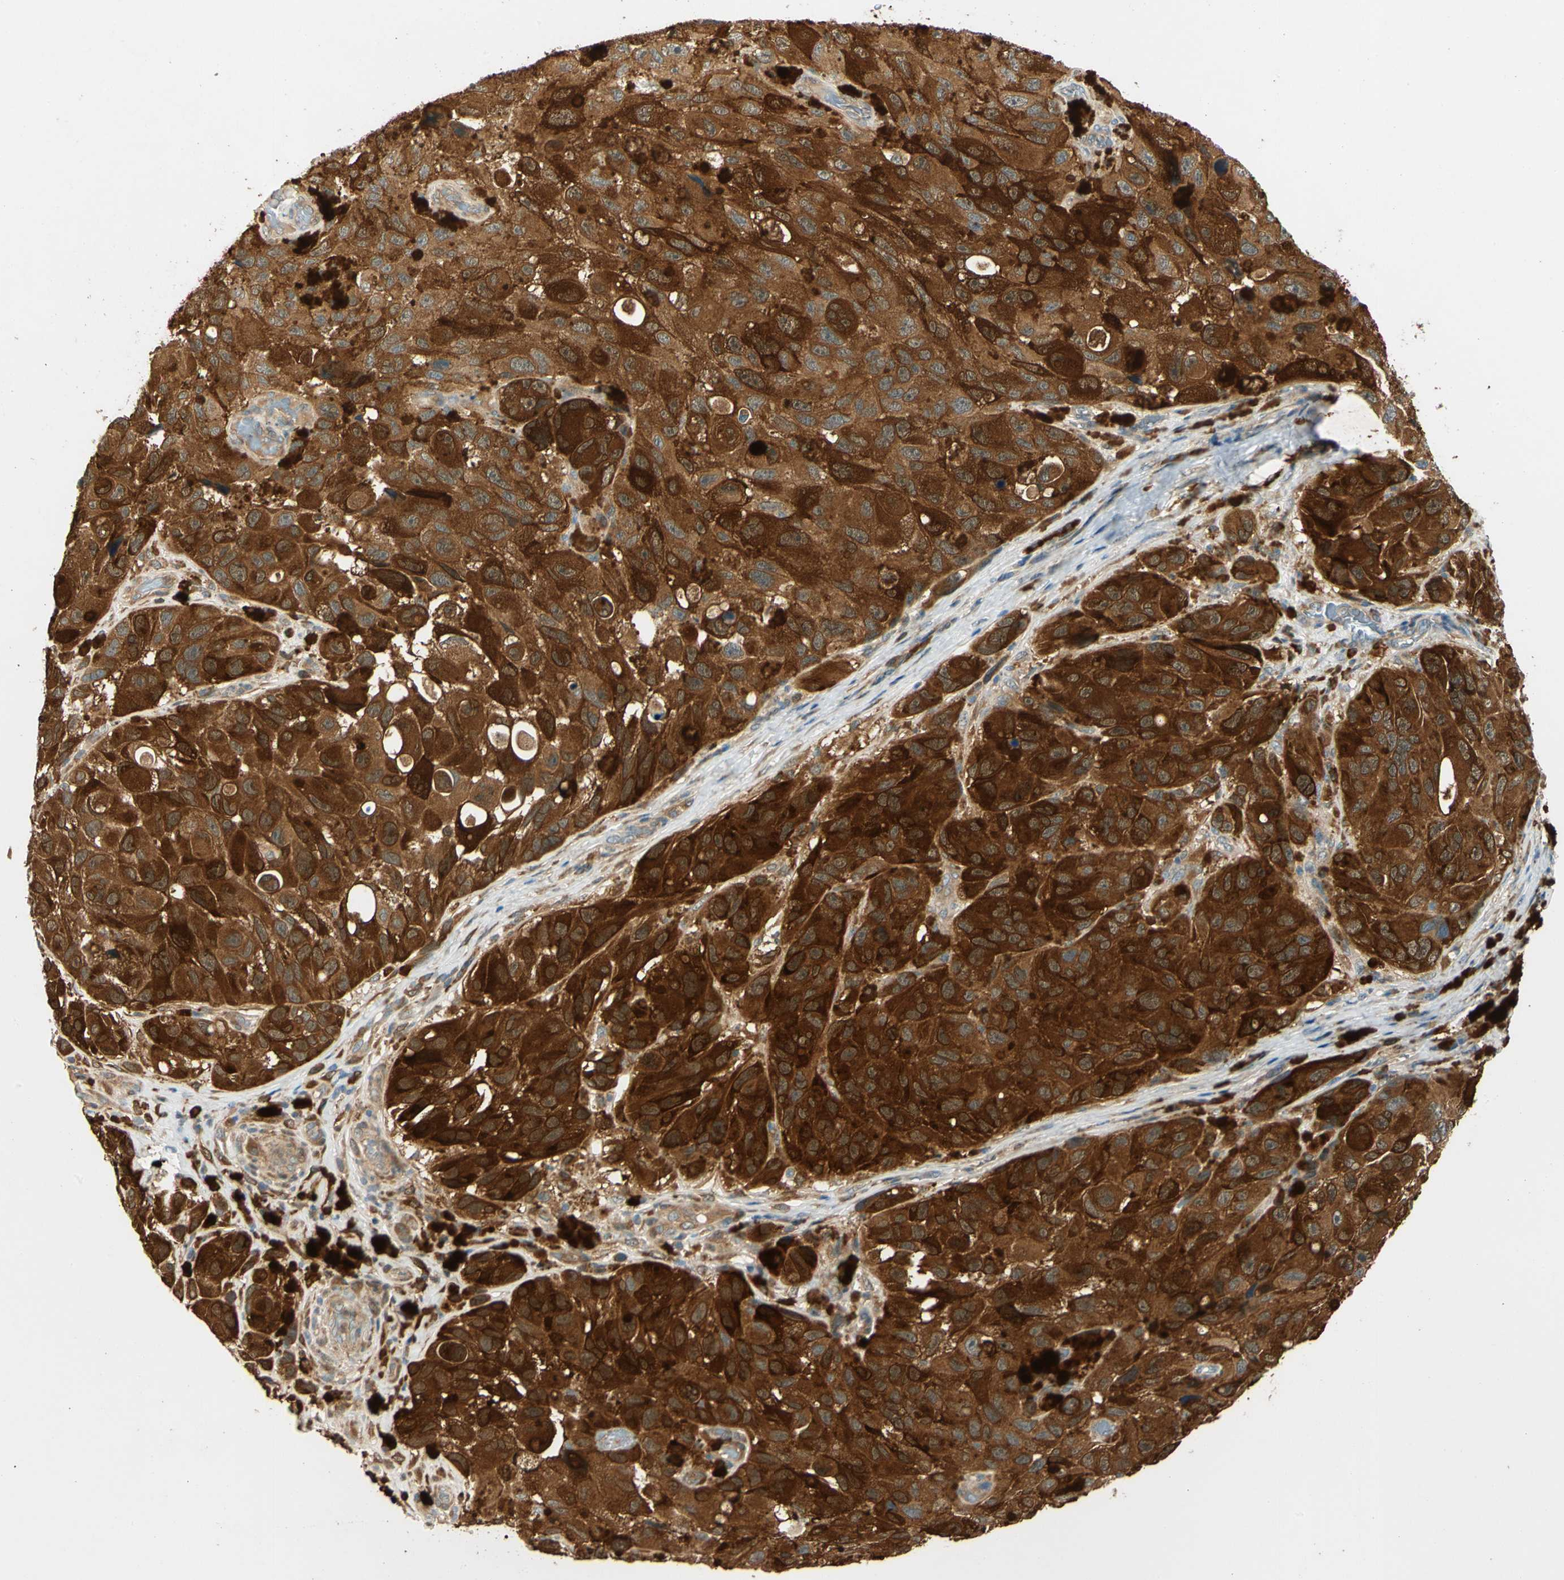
{"staining": {"intensity": "strong", "quantity": ">75%", "location": "cytoplasmic/membranous"}, "tissue": "melanoma", "cell_type": "Tumor cells", "image_type": "cancer", "snomed": [{"axis": "morphology", "description": "Malignant melanoma, NOS"}, {"axis": "topography", "description": "Skin"}], "caption": "IHC (DAB (3,3'-diaminobenzidine)) staining of human melanoma exhibits strong cytoplasmic/membranous protein staining in about >75% of tumor cells. (DAB IHC with brightfield microscopy, high magnification).", "gene": "WIPI1", "patient": {"sex": "female", "age": 73}}